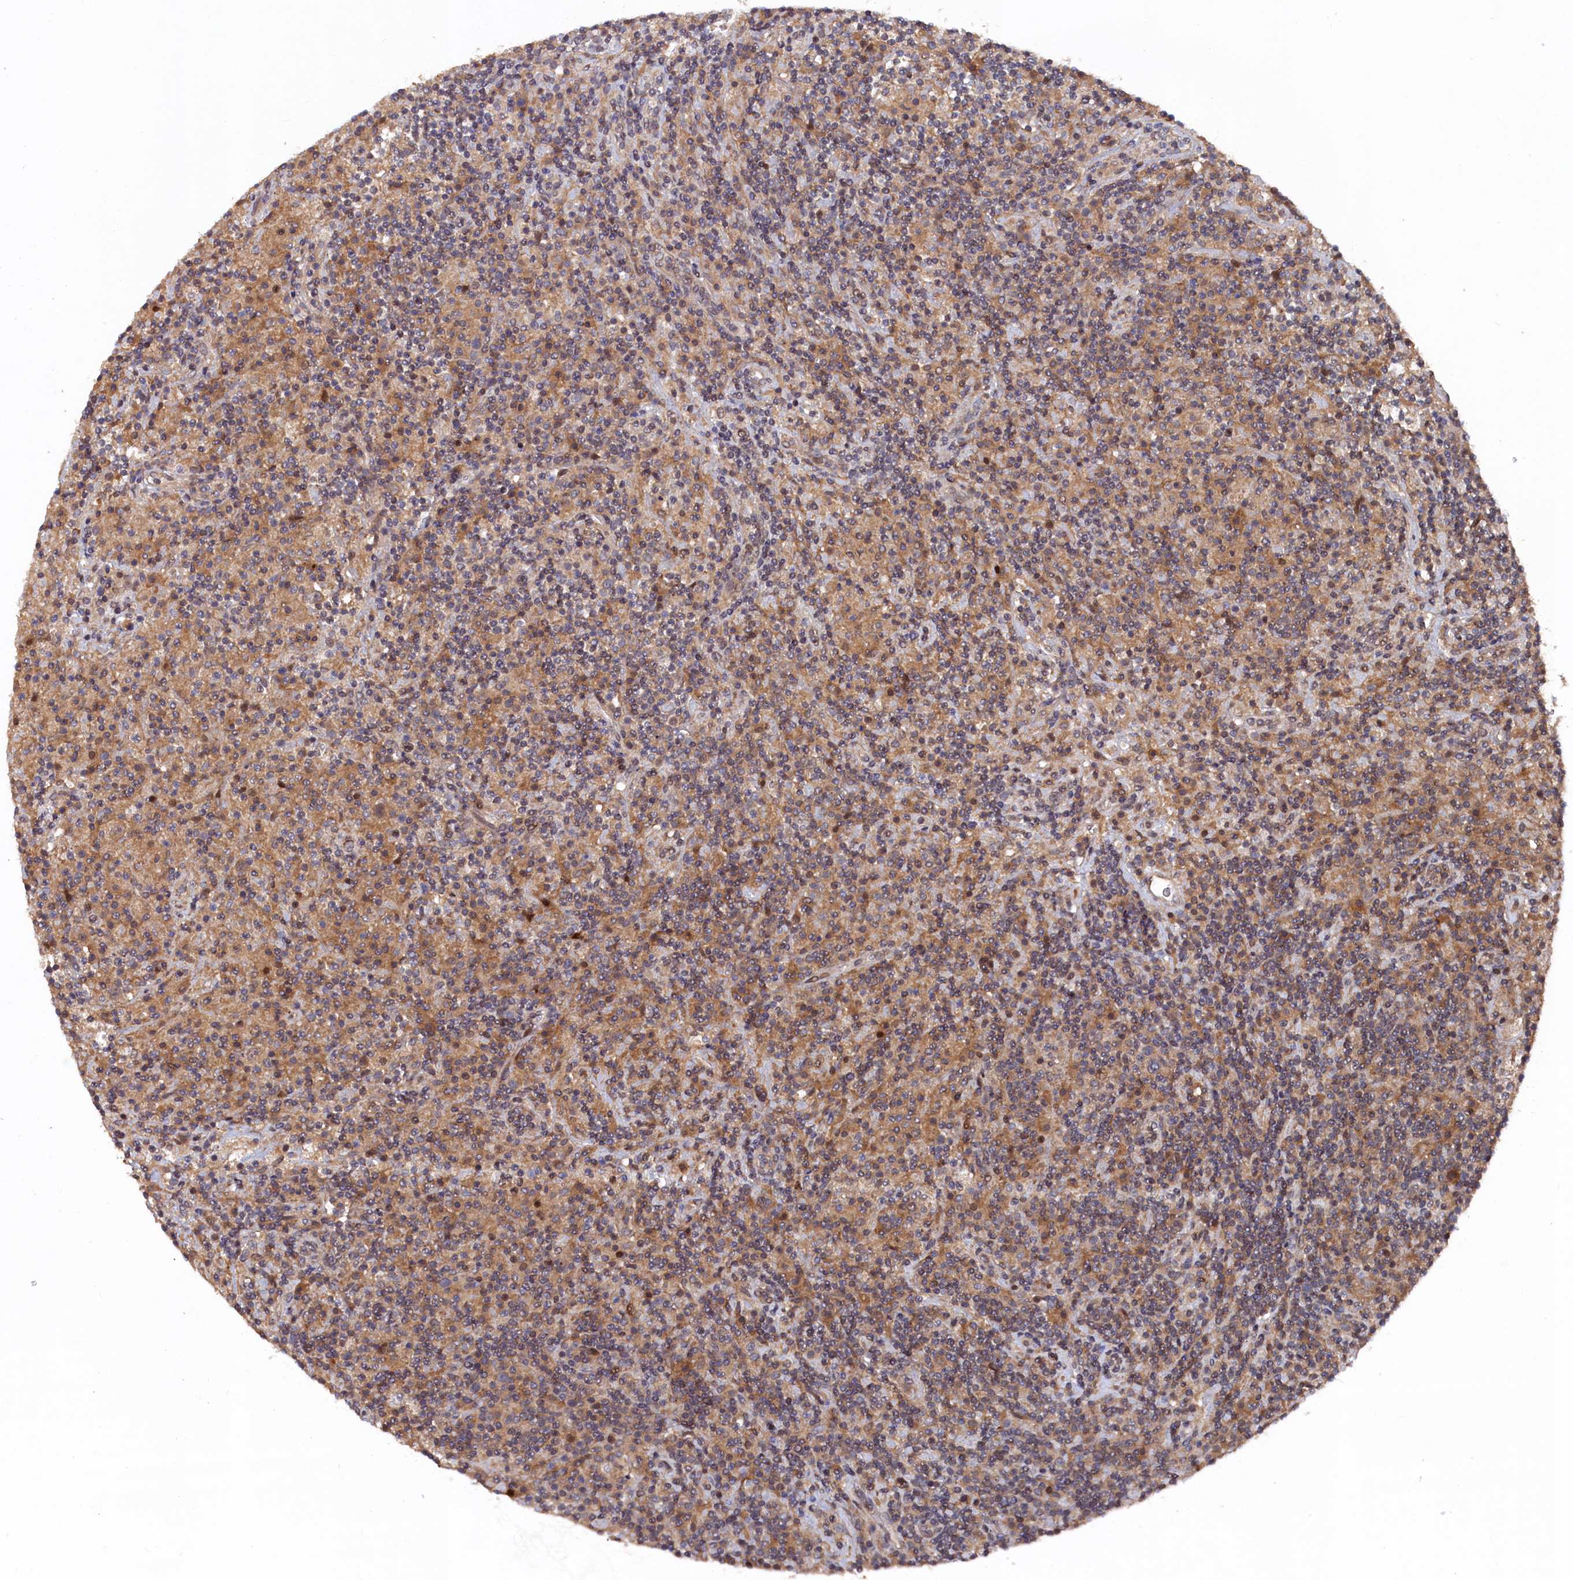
{"staining": {"intensity": "weak", "quantity": ">75%", "location": "cytoplasmic/membranous"}, "tissue": "lymphoma", "cell_type": "Tumor cells", "image_type": "cancer", "snomed": [{"axis": "morphology", "description": "Hodgkin's disease, NOS"}, {"axis": "topography", "description": "Lymph node"}], "caption": "This histopathology image exhibits lymphoma stained with immunohistochemistry to label a protein in brown. The cytoplasmic/membranous of tumor cells show weak positivity for the protein. Nuclei are counter-stained blue.", "gene": "TMC5", "patient": {"sex": "male", "age": 70}}